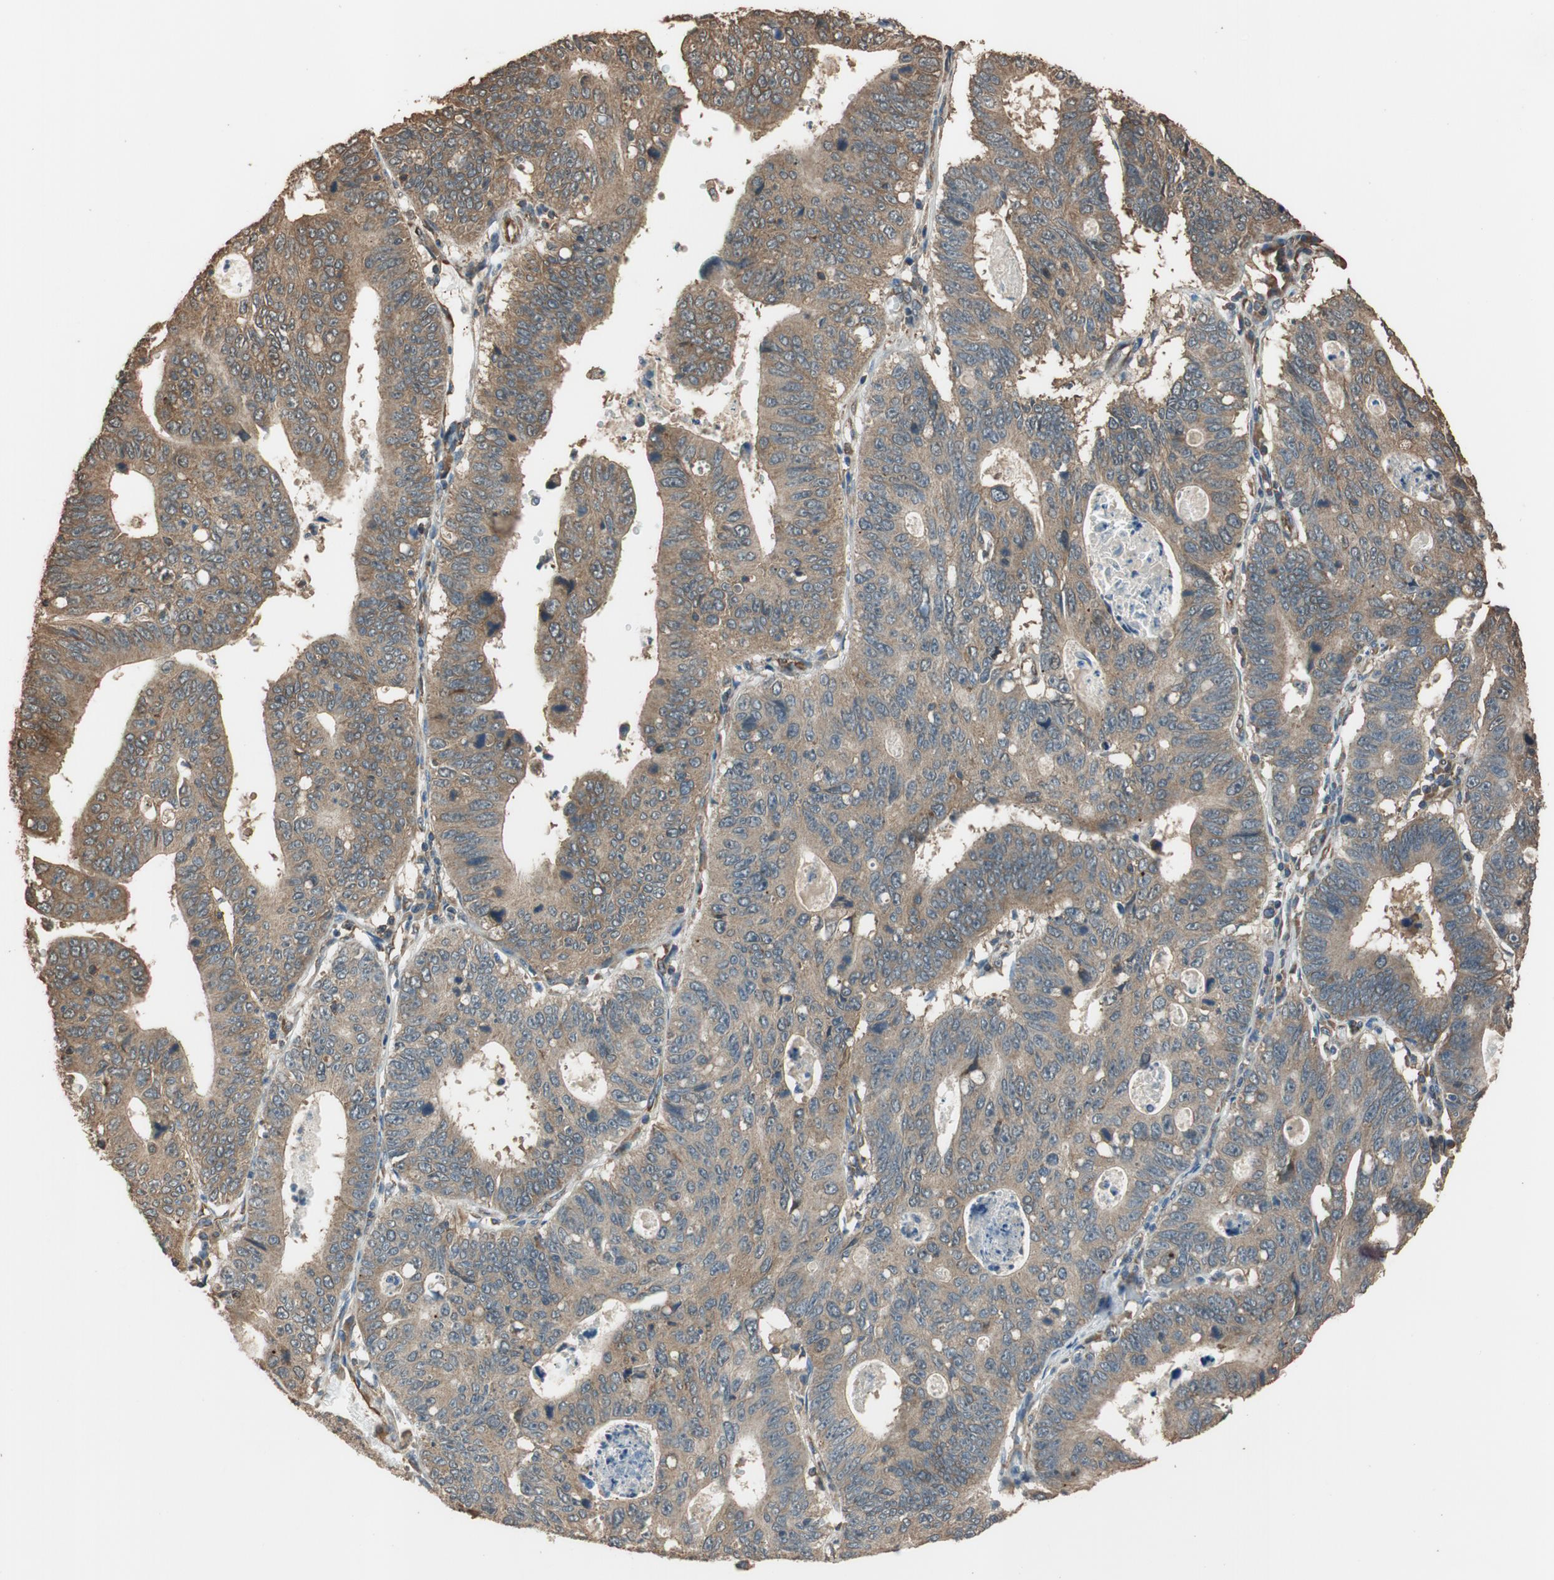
{"staining": {"intensity": "weak", "quantity": ">75%", "location": "cytoplasmic/membranous"}, "tissue": "stomach cancer", "cell_type": "Tumor cells", "image_type": "cancer", "snomed": [{"axis": "morphology", "description": "Adenocarcinoma, NOS"}, {"axis": "topography", "description": "Stomach"}], "caption": "A micrograph showing weak cytoplasmic/membranous staining in approximately >75% of tumor cells in stomach cancer, as visualized by brown immunohistochemical staining.", "gene": "MST1R", "patient": {"sex": "male", "age": 59}}